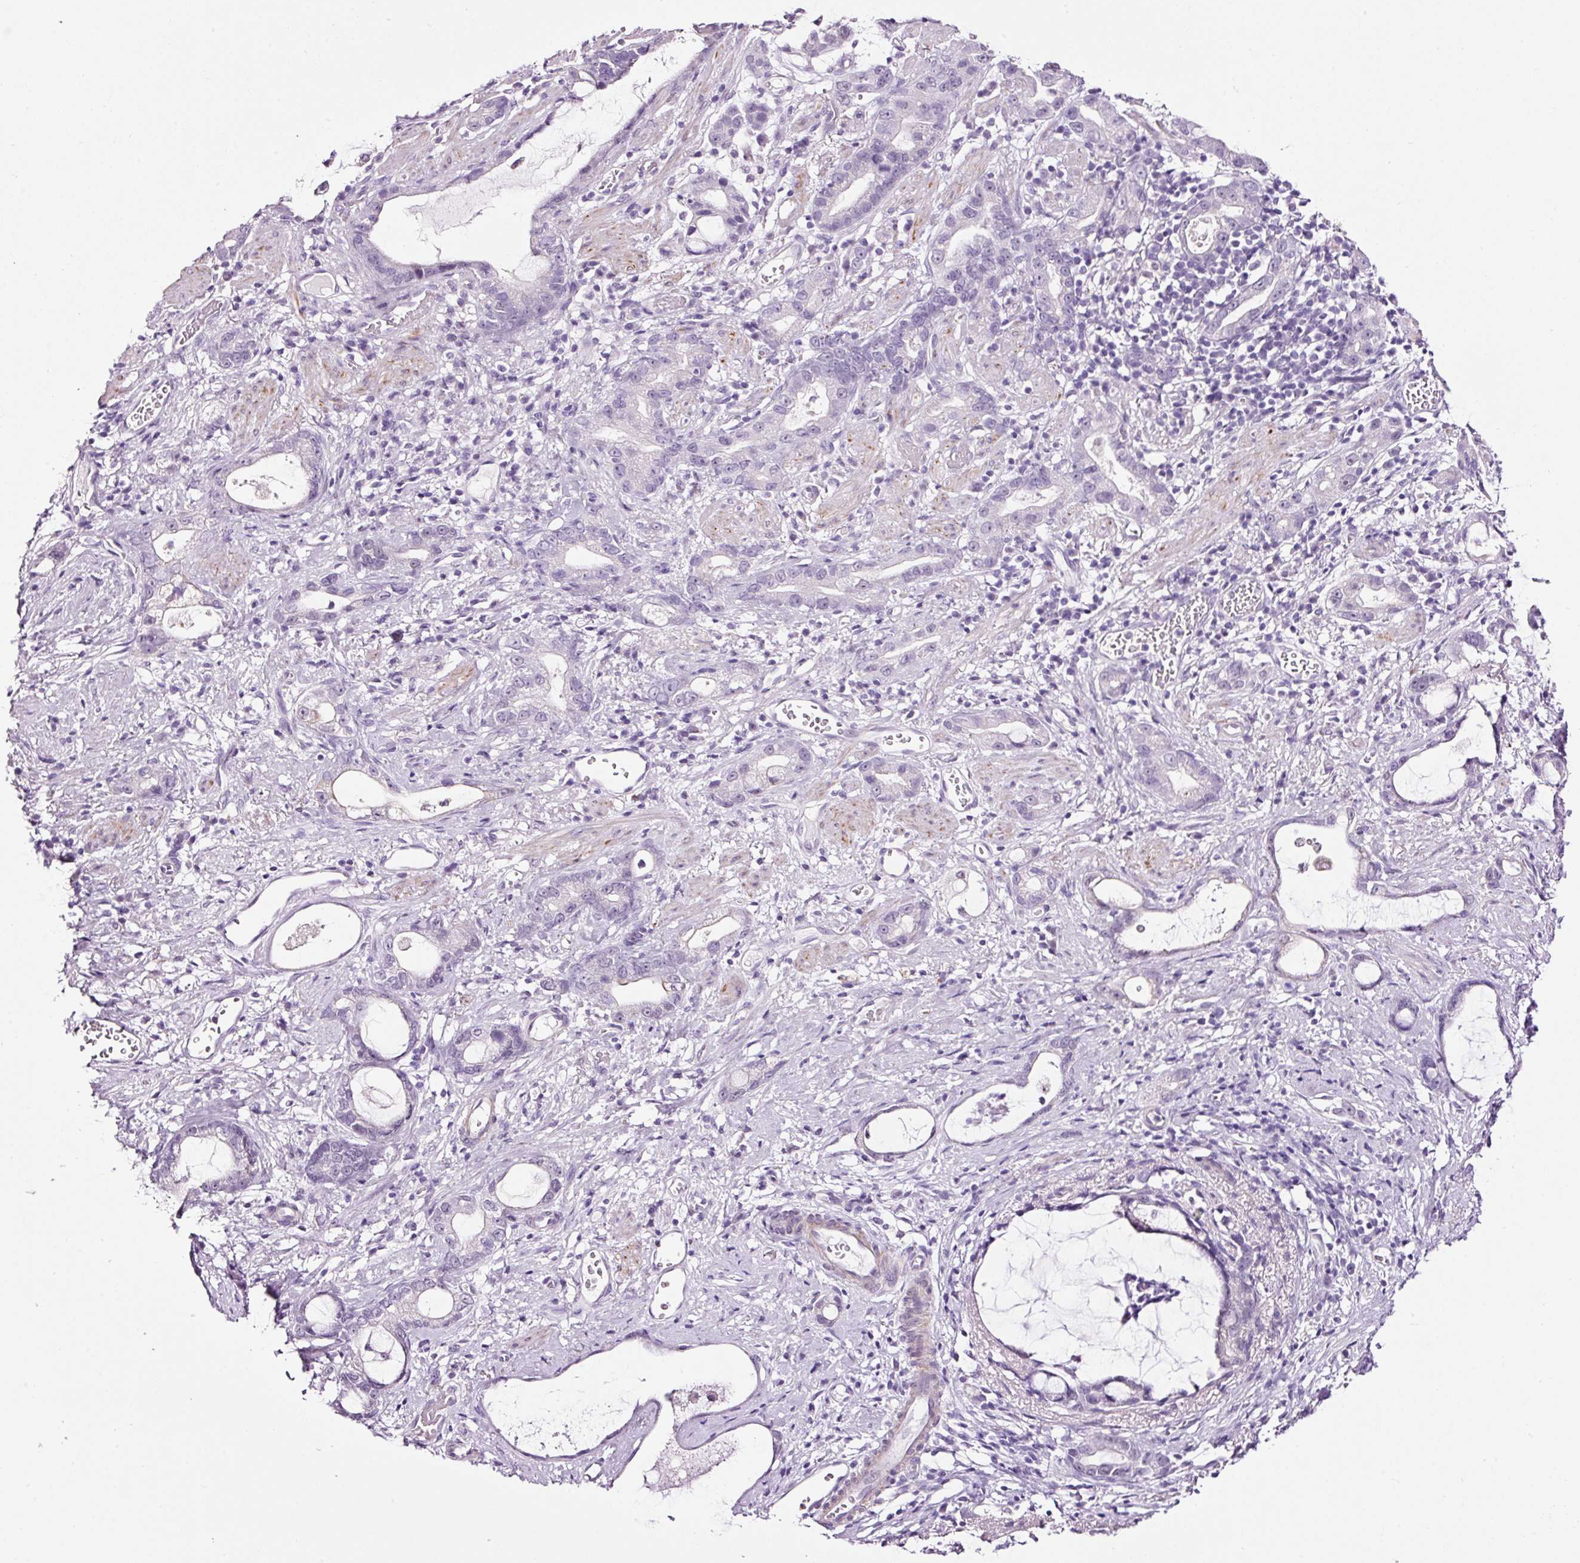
{"staining": {"intensity": "negative", "quantity": "none", "location": "none"}, "tissue": "stomach cancer", "cell_type": "Tumor cells", "image_type": "cancer", "snomed": [{"axis": "morphology", "description": "Adenocarcinoma, NOS"}, {"axis": "topography", "description": "Stomach"}], "caption": "High magnification brightfield microscopy of adenocarcinoma (stomach) stained with DAB (brown) and counterstained with hematoxylin (blue): tumor cells show no significant positivity. (Brightfield microscopy of DAB (3,3'-diaminobenzidine) IHC at high magnification).", "gene": "RTF2", "patient": {"sex": "male", "age": 55}}